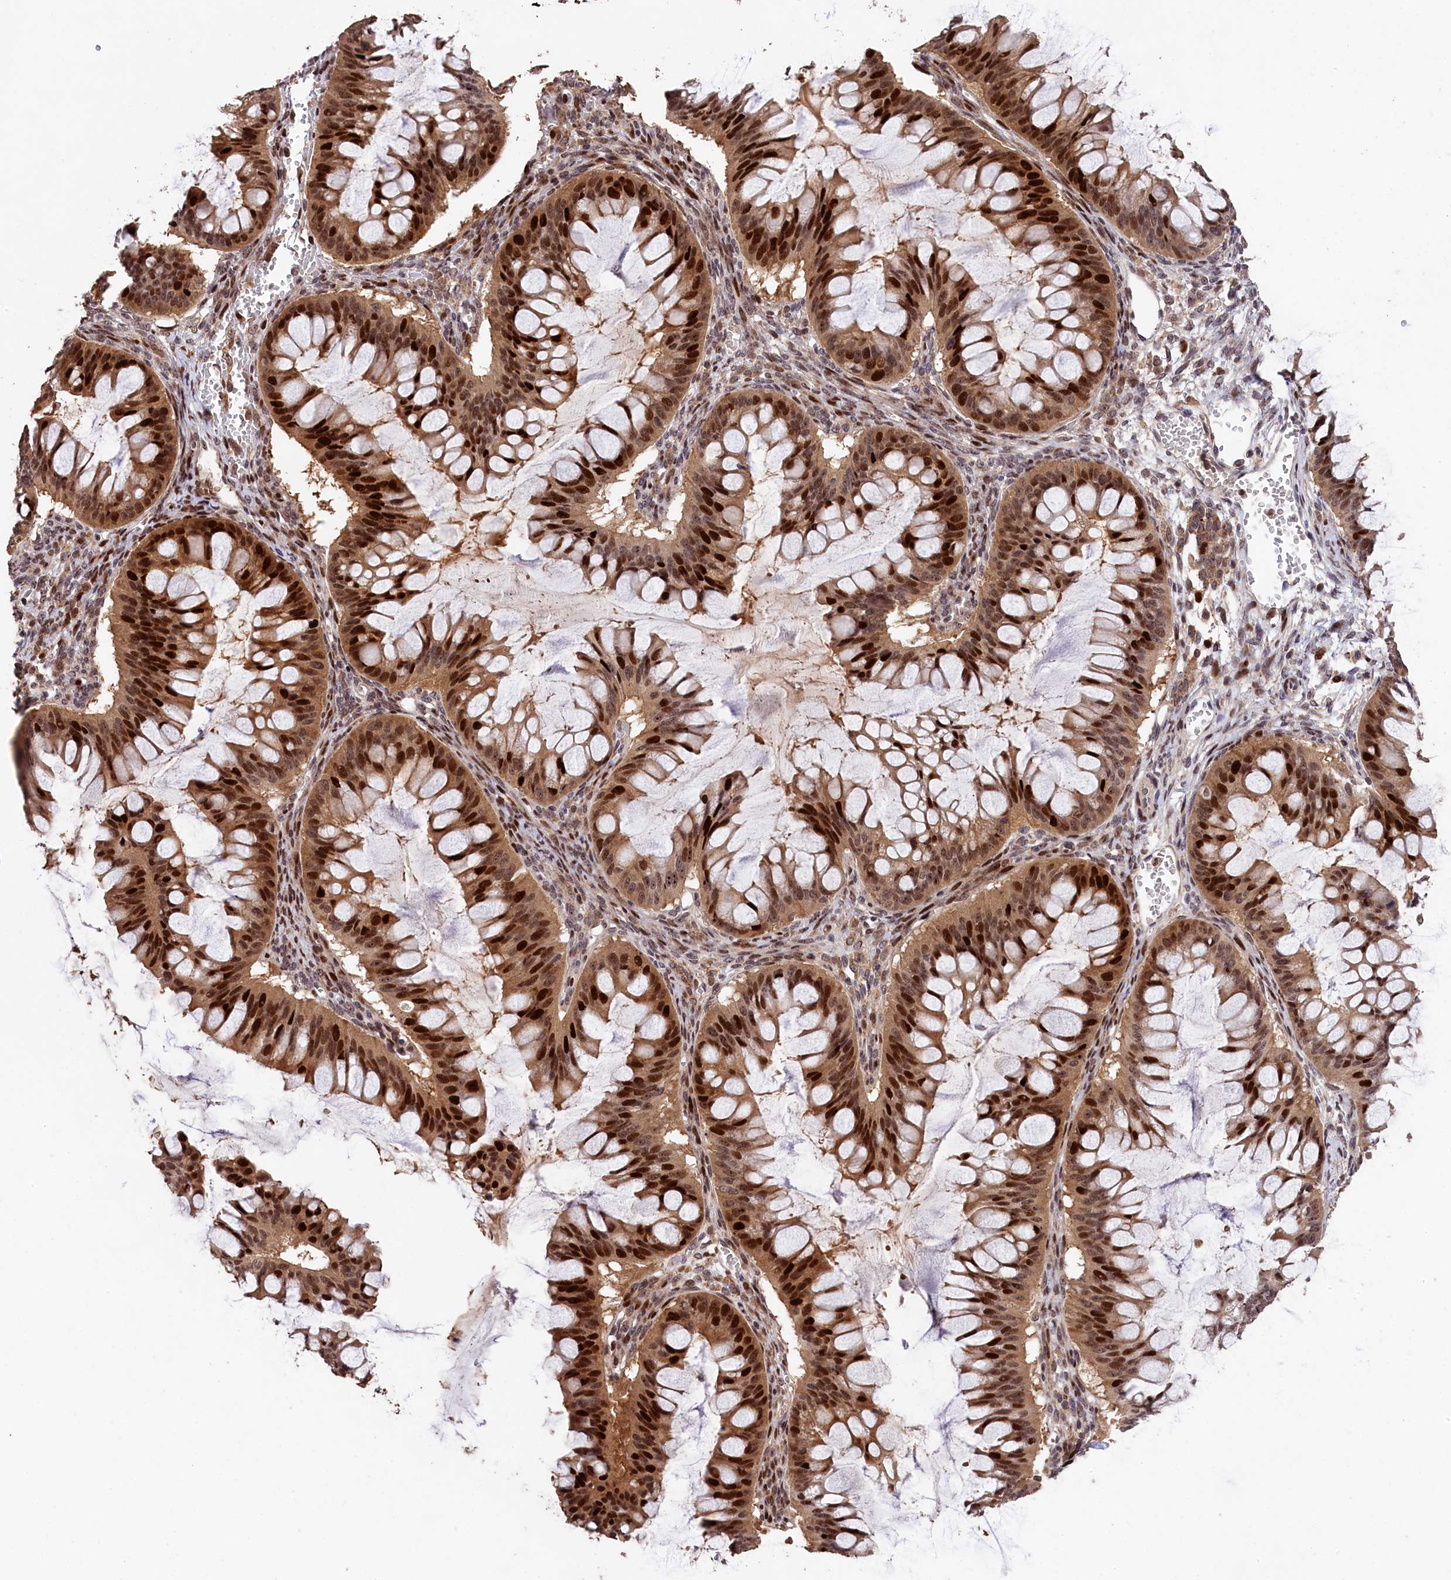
{"staining": {"intensity": "strong", "quantity": ">75%", "location": "cytoplasmic/membranous,nuclear"}, "tissue": "ovarian cancer", "cell_type": "Tumor cells", "image_type": "cancer", "snomed": [{"axis": "morphology", "description": "Cystadenocarcinoma, mucinous, NOS"}, {"axis": "topography", "description": "Ovary"}], "caption": "A high amount of strong cytoplasmic/membranous and nuclear expression is identified in about >75% of tumor cells in ovarian cancer tissue.", "gene": "PHAF1", "patient": {"sex": "female", "age": 73}}